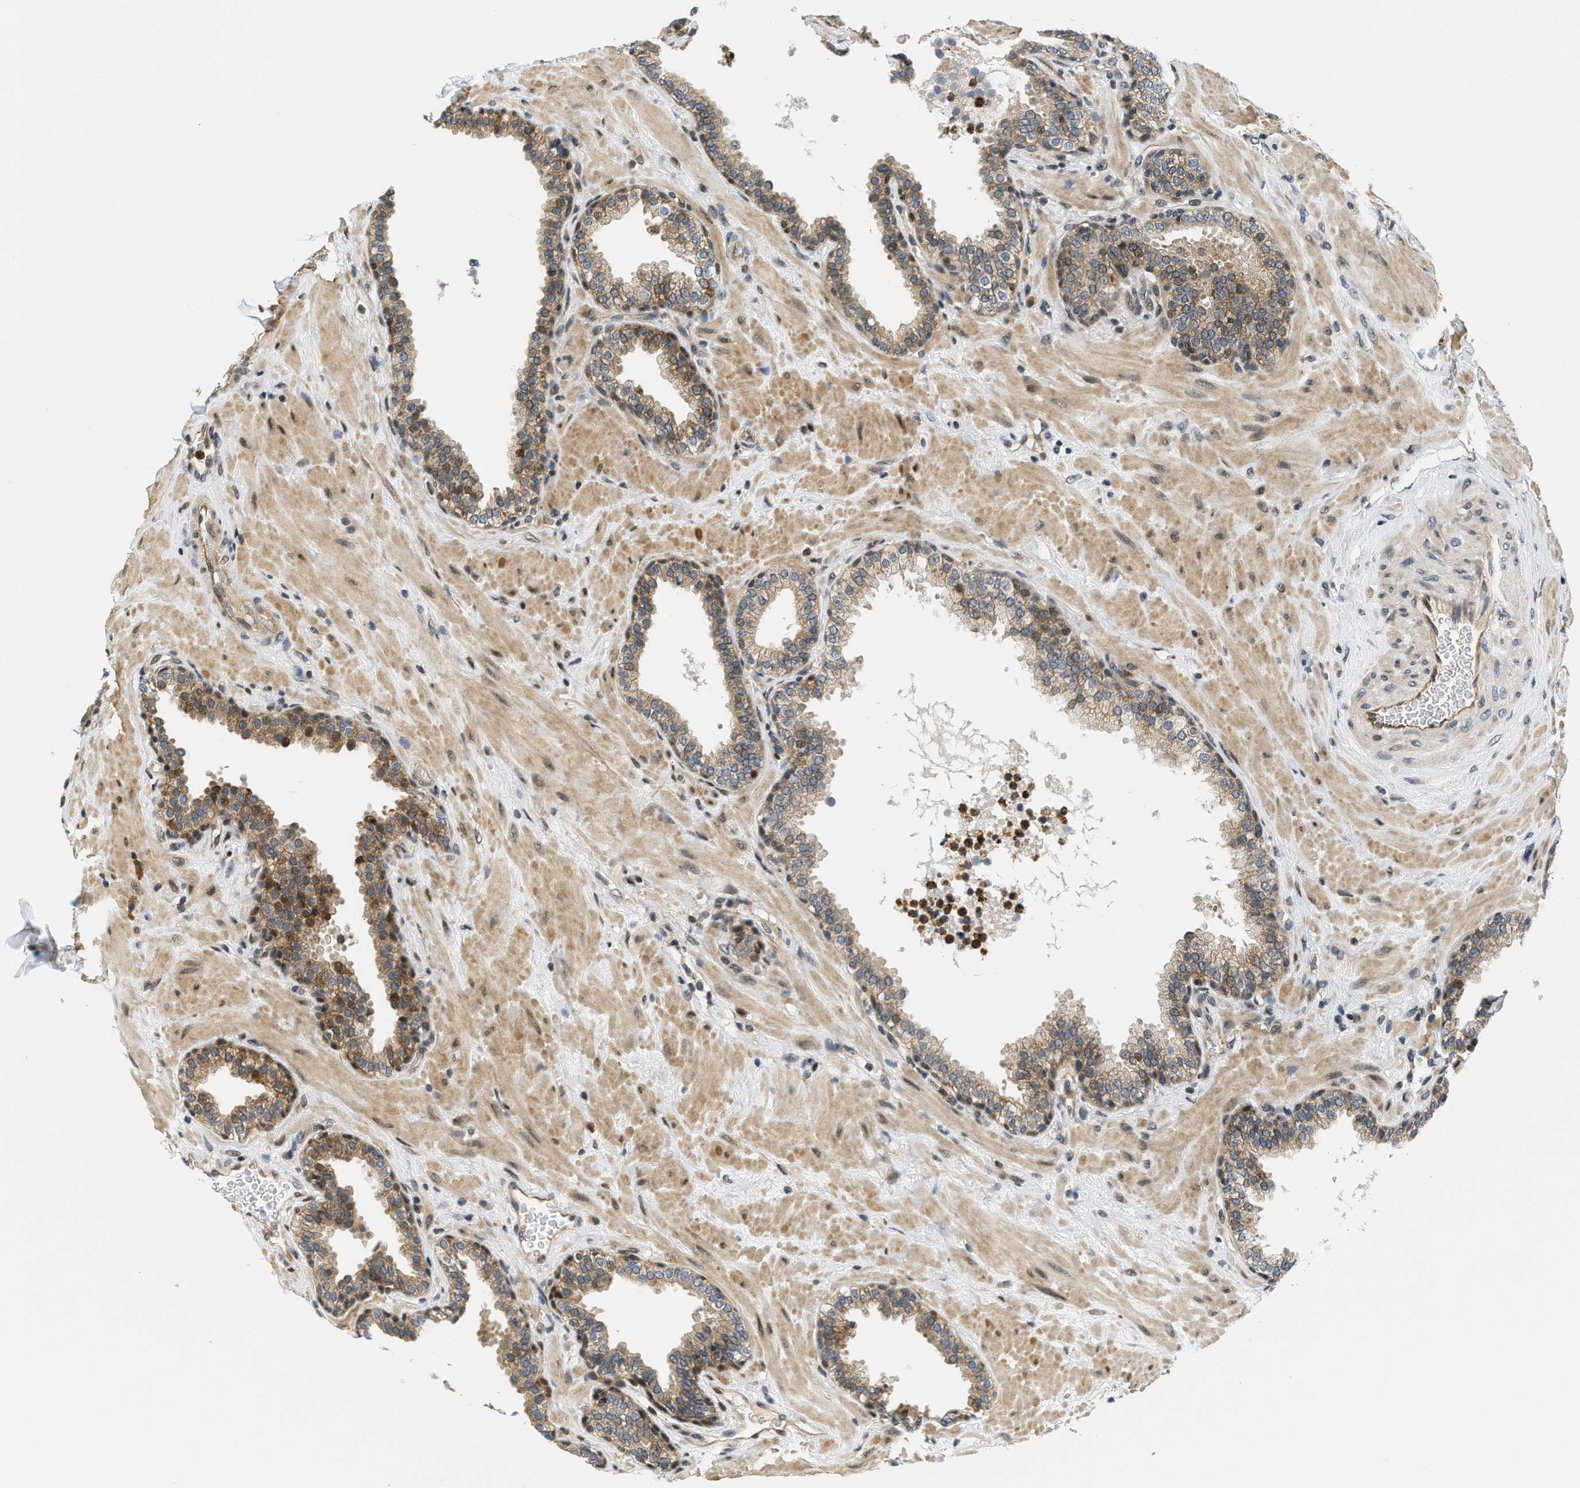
{"staining": {"intensity": "moderate", "quantity": "25%-75%", "location": "cytoplasmic/membranous"}, "tissue": "prostate", "cell_type": "Glandular cells", "image_type": "normal", "snomed": [{"axis": "morphology", "description": "Normal tissue, NOS"}, {"axis": "topography", "description": "Prostate"}], "caption": "Immunohistochemistry (DAB (3,3'-diaminobenzidine)) staining of benign human prostate shows moderate cytoplasmic/membranous protein positivity in approximately 25%-75% of glandular cells.", "gene": "KMT2A", "patient": {"sex": "male", "age": 51}}